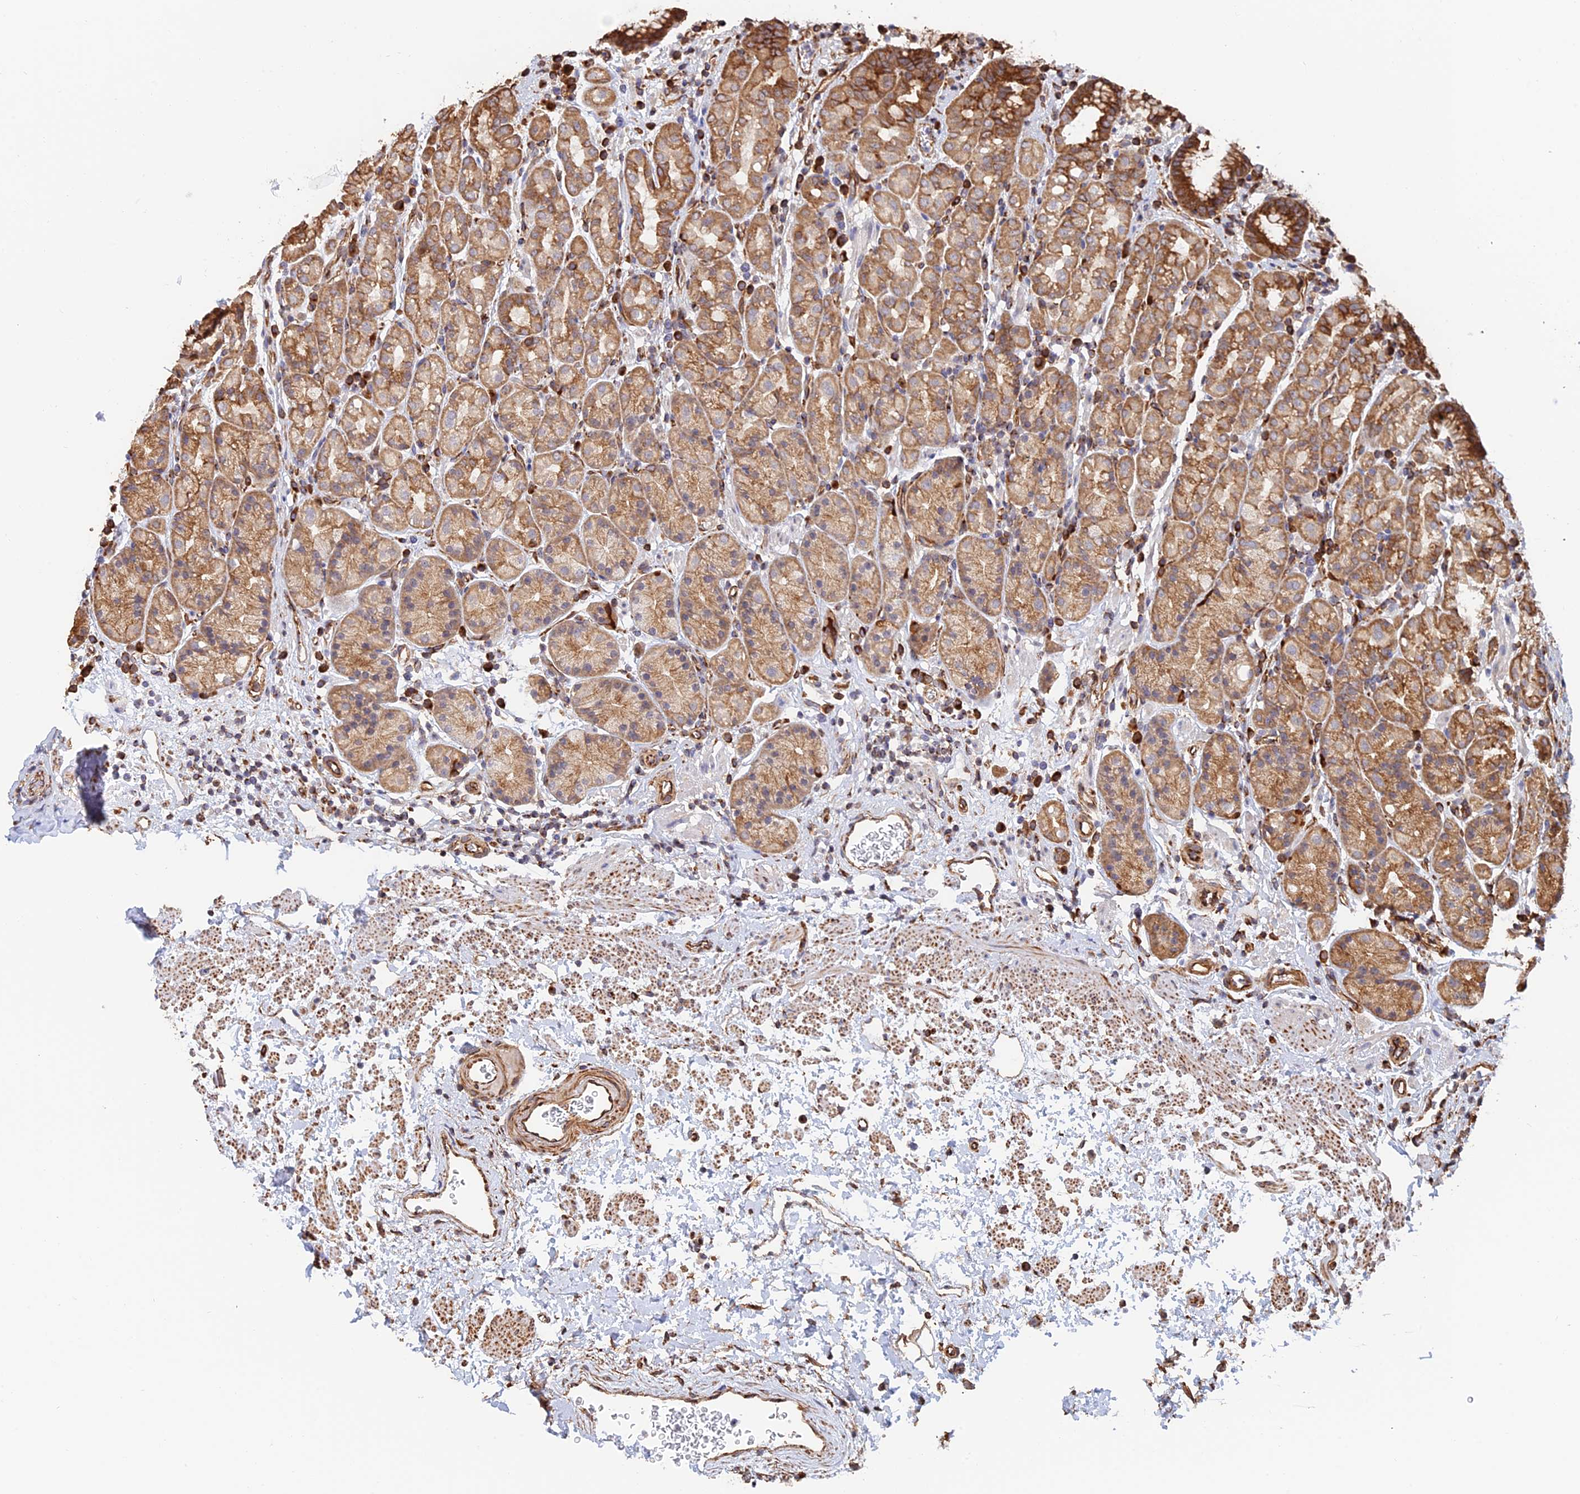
{"staining": {"intensity": "strong", "quantity": "25%-75%", "location": "cytoplasmic/membranous"}, "tissue": "stomach", "cell_type": "Glandular cells", "image_type": "normal", "snomed": [{"axis": "morphology", "description": "Normal tissue, NOS"}, {"axis": "topography", "description": "Stomach"}], "caption": "A brown stain highlights strong cytoplasmic/membranous expression of a protein in glandular cells of unremarkable human stomach. (DAB (3,3'-diaminobenzidine) = brown stain, brightfield microscopy at high magnification).", "gene": "WBP11", "patient": {"sex": "male", "age": 63}}